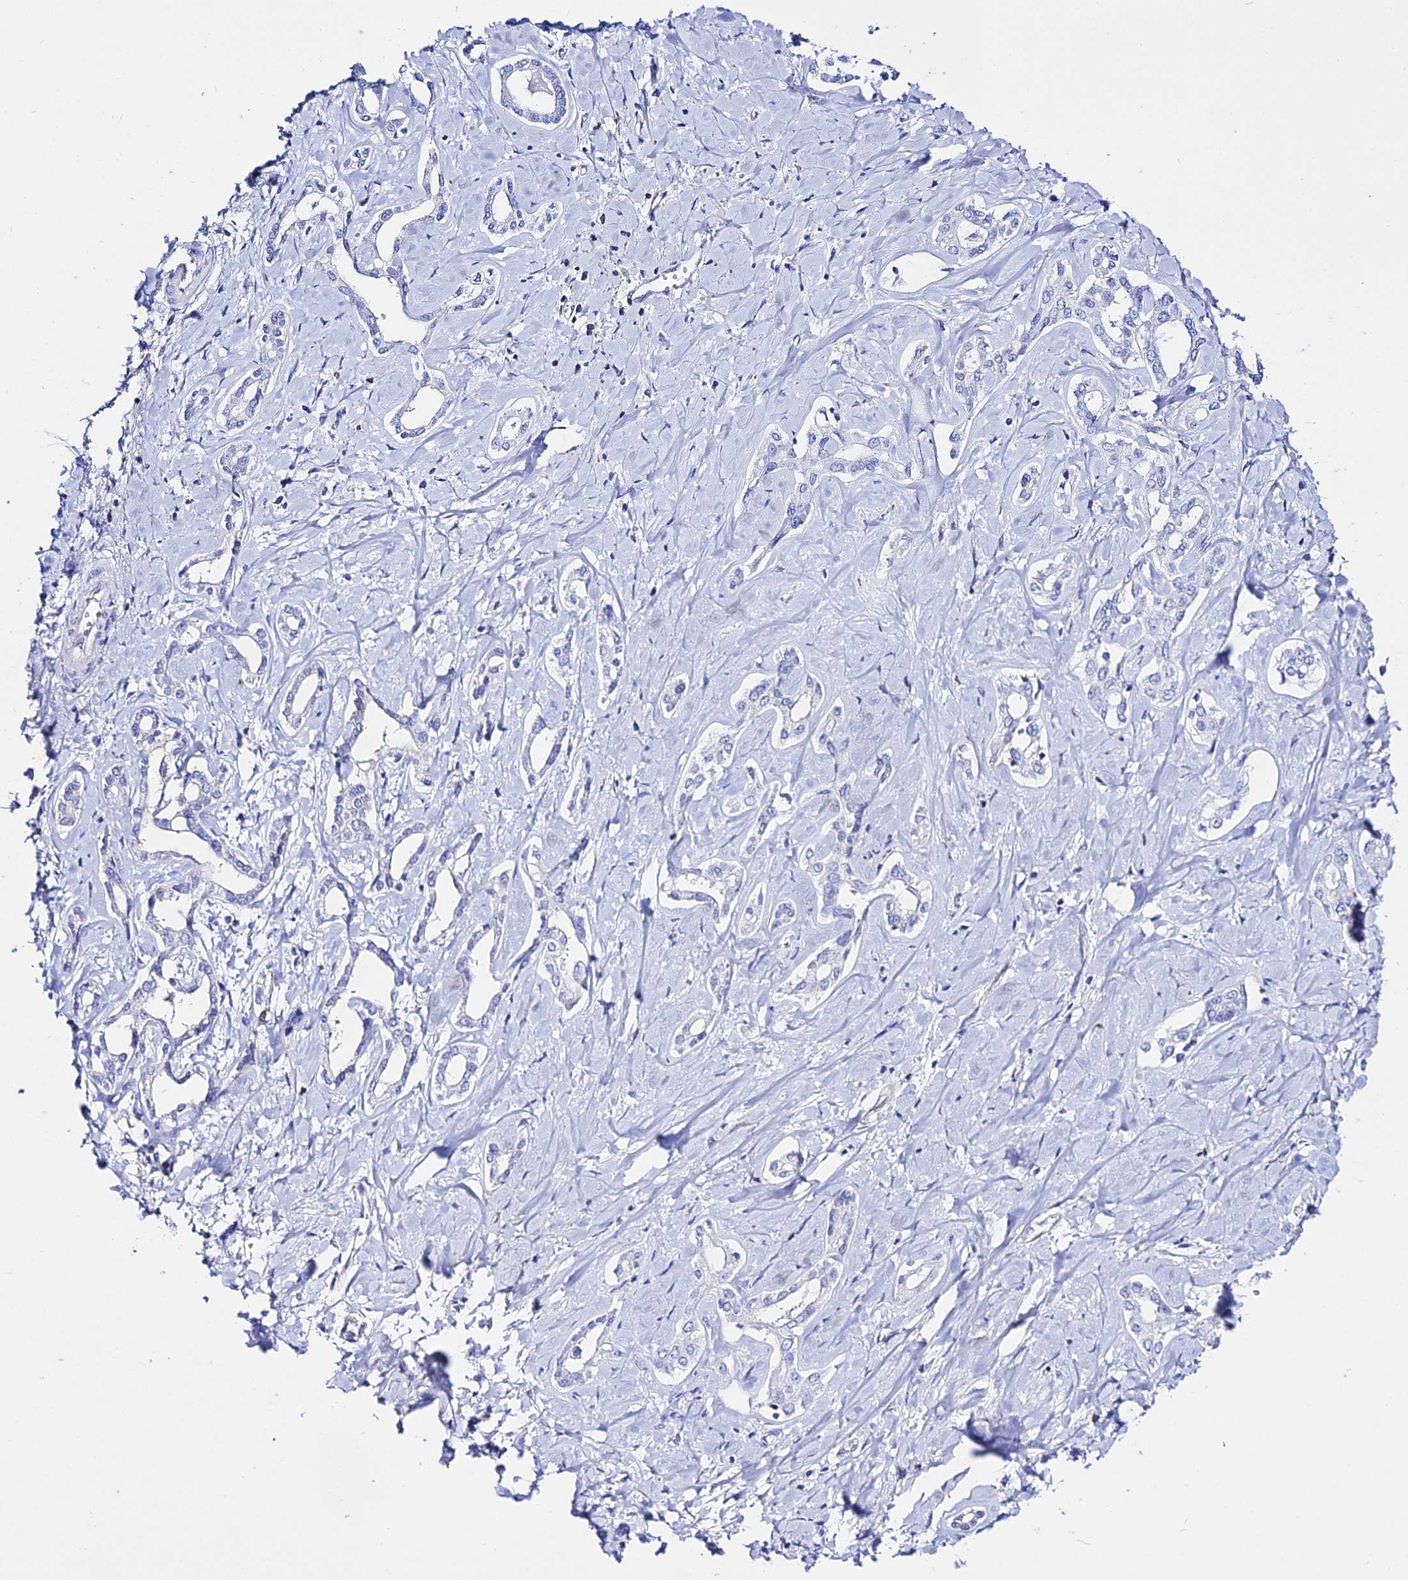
{"staining": {"intensity": "negative", "quantity": "none", "location": "none"}, "tissue": "liver cancer", "cell_type": "Tumor cells", "image_type": "cancer", "snomed": [{"axis": "morphology", "description": "Cholangiocarcinoma"}, {"axis": "topography", "description": "Liver"}], "caption": "Image shows no protein expression in tumor cells of liver cholangiocarcinoma tissue. (Immunohistochemistry, brightfield microscopy, high magnification).", "gene": "S100A16", "patient": {"sex": "female", "age": 77}}